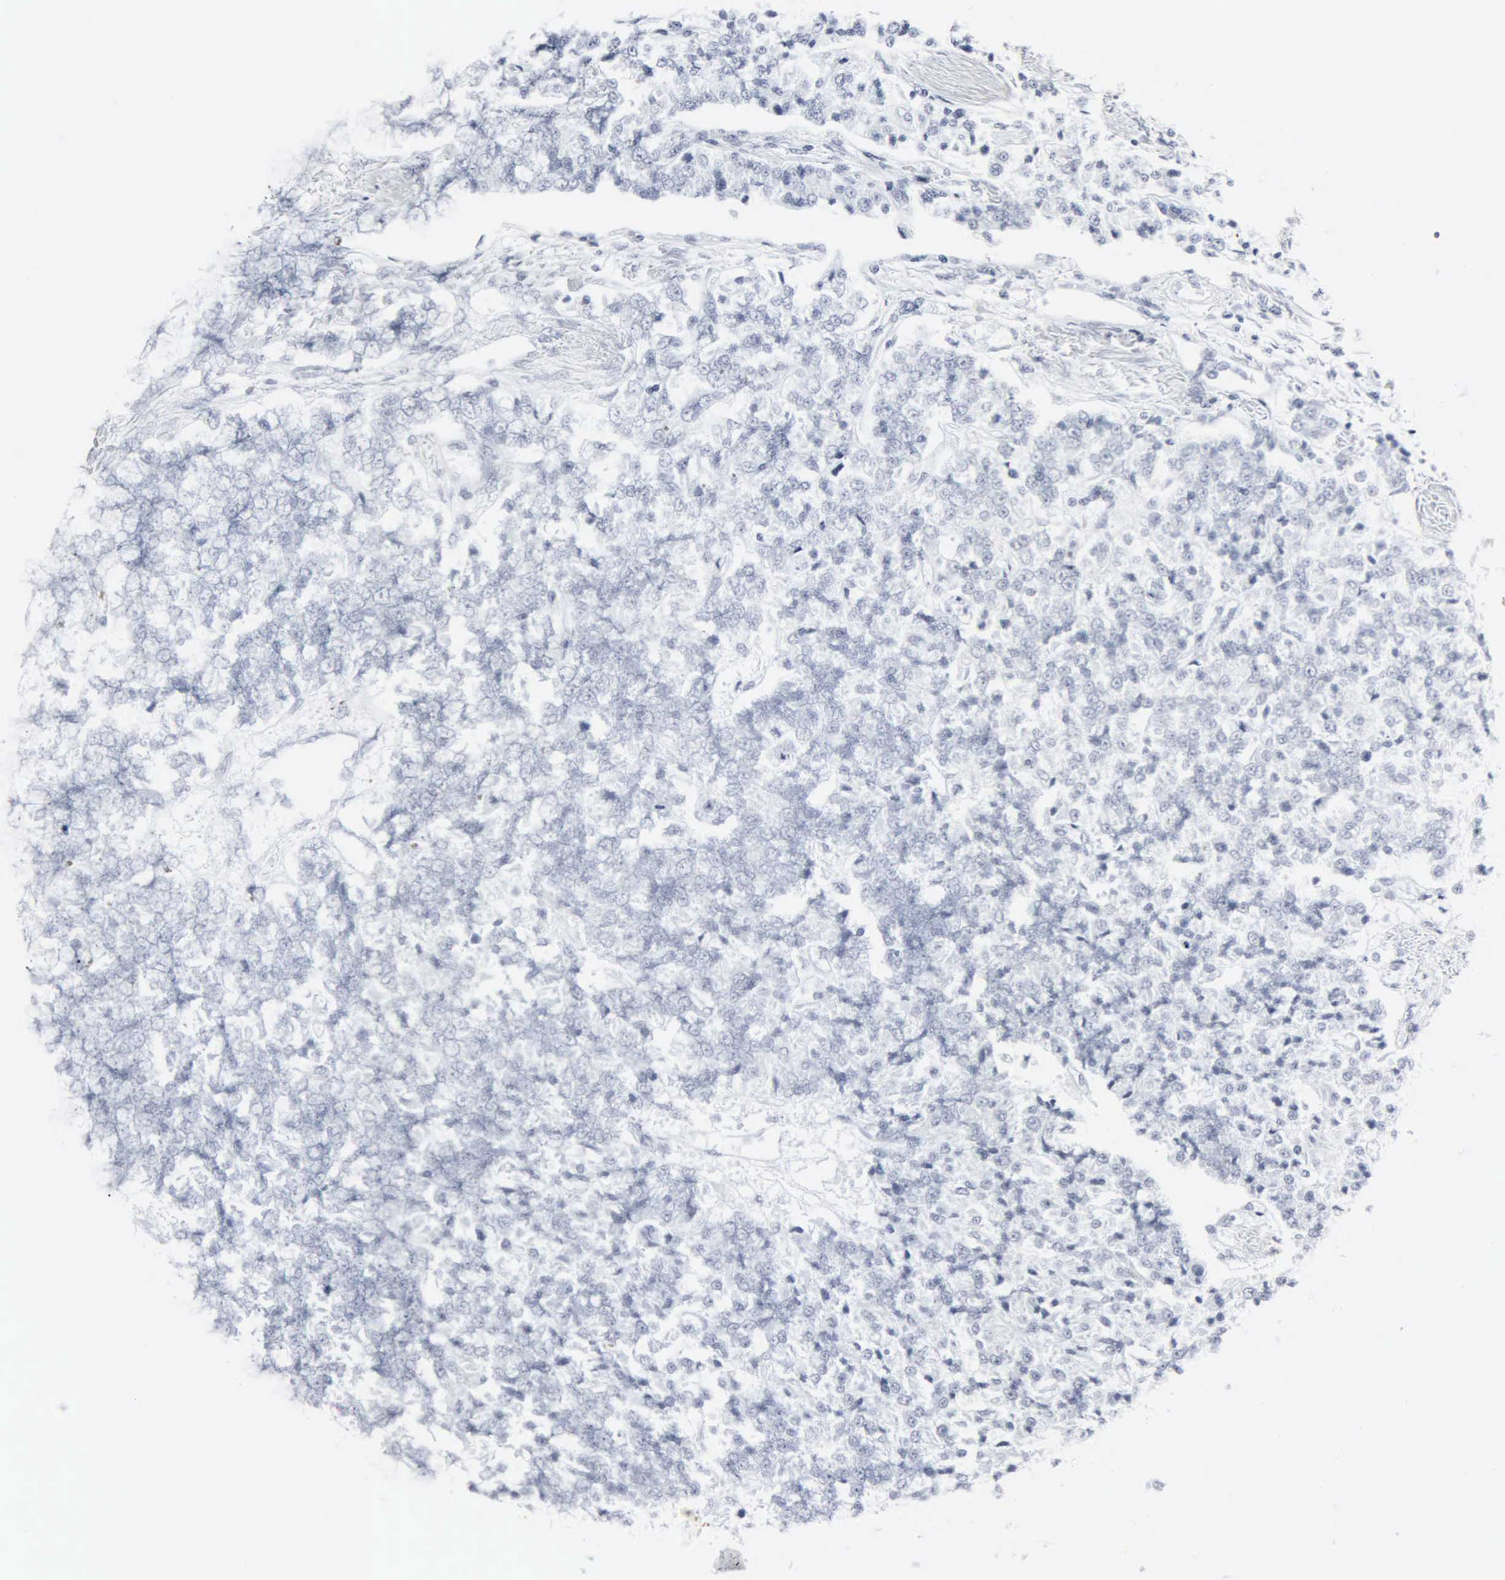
{"staining": {"intensity": "negative", "quantity": "none", "location": "none"}, "tissue": "carcinoid", "cell_type": "Tumor cells", "image_type": "cancer", "snomed": [{"axis": "morphology", "description": "Carcinoid, malignant, NOS"}, {"axis": "topography", "description": "Stomach"}], "caption": "A high-resolution image shows immunohistochemistry staining of carcinoid, which exhibits no significant staining in tumor cells. (DAB (3,3'-diaminobenzidine) immunohistochemistry, high magnification).", "gene": "DGCR2", "patient": {"sex": "female", "age": 76}}